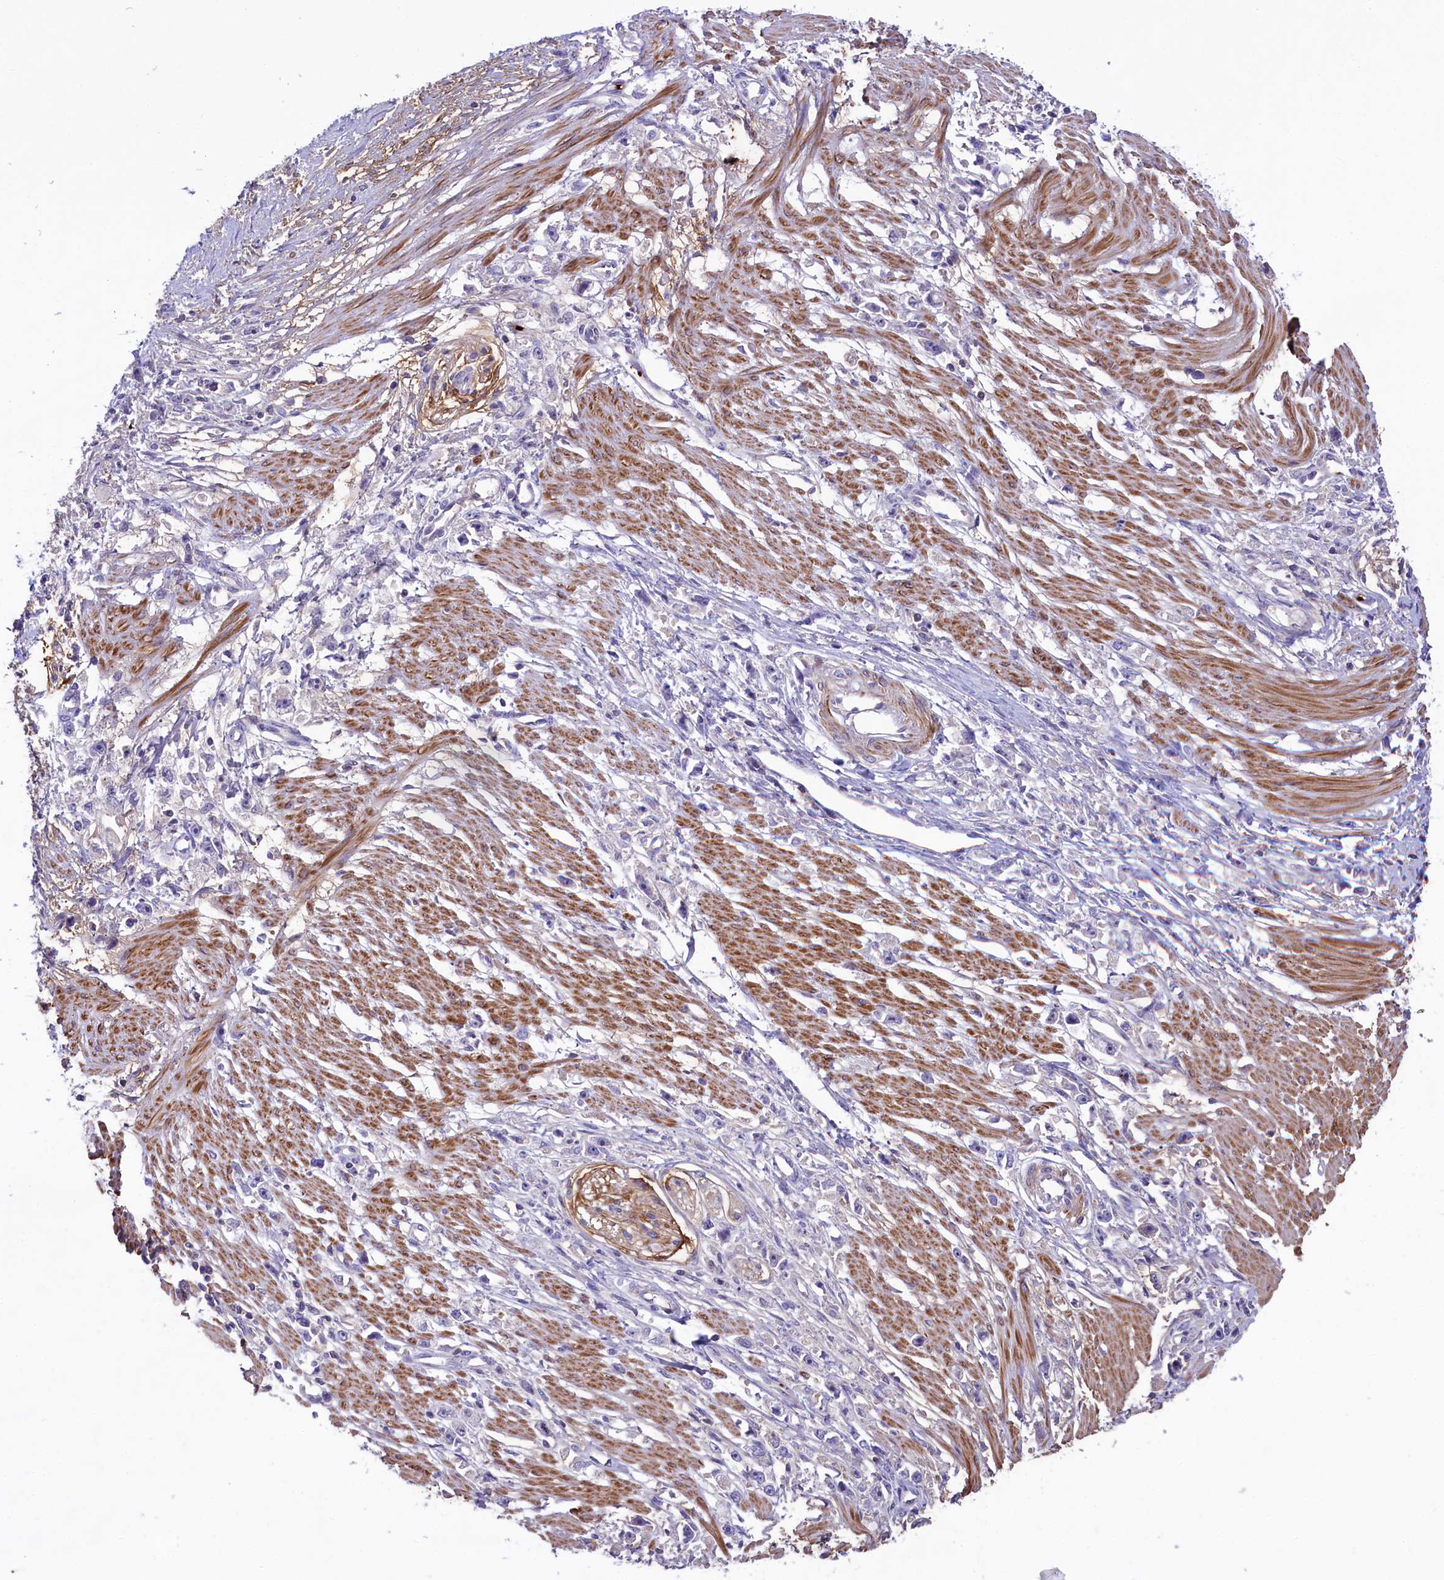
{"staining": {"intensity": "negative", "quantity": "none", "location": "none"}, "tissue": "stomach cancer", "cell_type": "Tumor cells", "image_type": "cancer", "snomed": [{"axis": "morphology", "description": "Adenocarcinoma, NOS"}, {"axis": "topography", "description": "Stomach"}], "caption": "Immunohistochemistry image of neoplastic tissue: adenocarcinoma (stomach) stained with DAB (3,3'-diaminobenzidine) demonstrates no significant protein staining in tumor cells.", "gene": "HEATR3", "patient": {"sex": "female", "age": 59}}